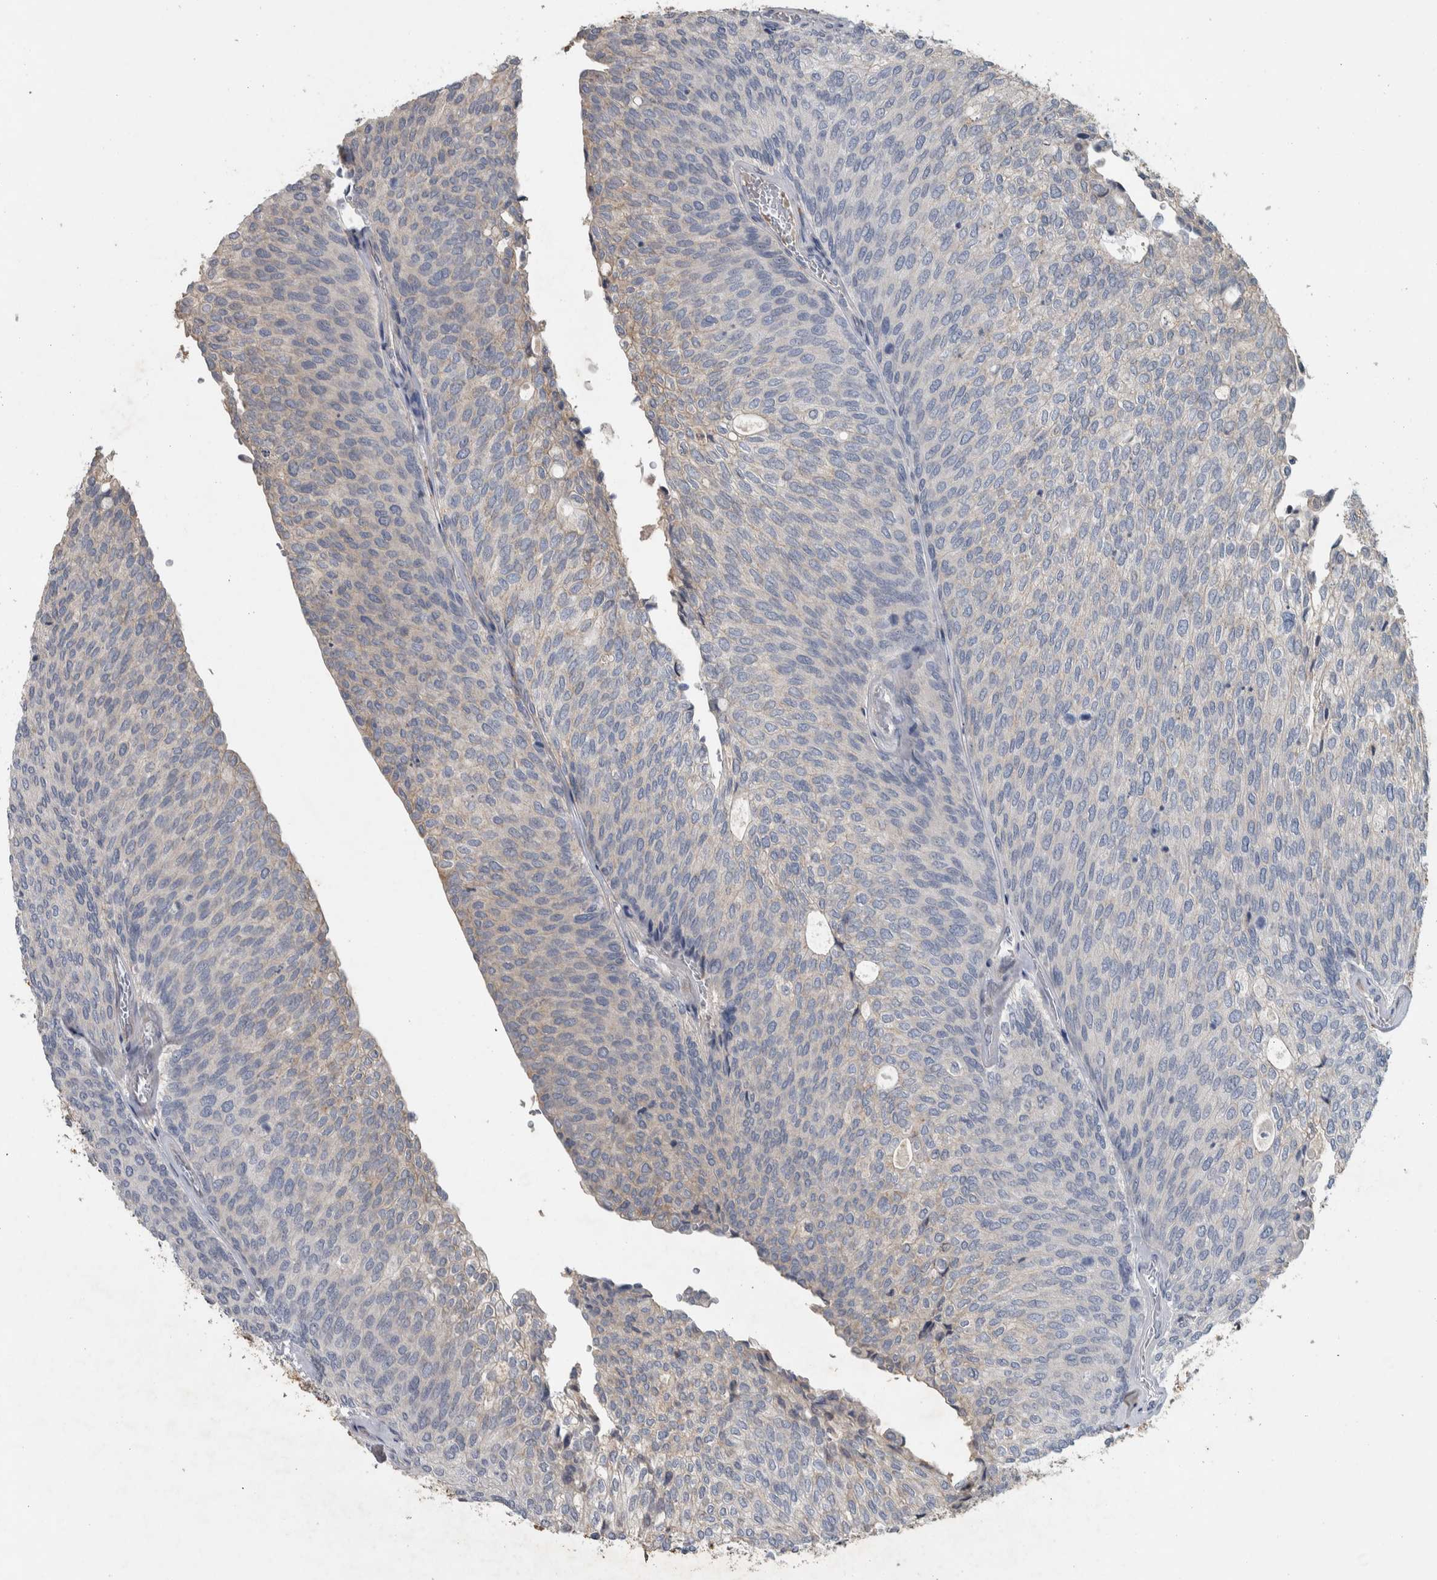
{"staining": {"intensity": "weak", "quantity": "<25%", "location": "cytoplasmic/membranous"}, "tissue": "urothelial cancer", "cell_type": "Tumor cells", "image_type": "cancer", "snomed": [{"axis": "morphology", "description": "Urothelial carcinoma, Low grade"}, {"axis": "topography", "description": "Urinary bladder"}], "caption": "Human low-grade urothelial carcinoma stained for a protein using IHC reveals no staining in tumor cells.", "gene": "NT5C2", "patient": {"sex": "female", "age": 79}}